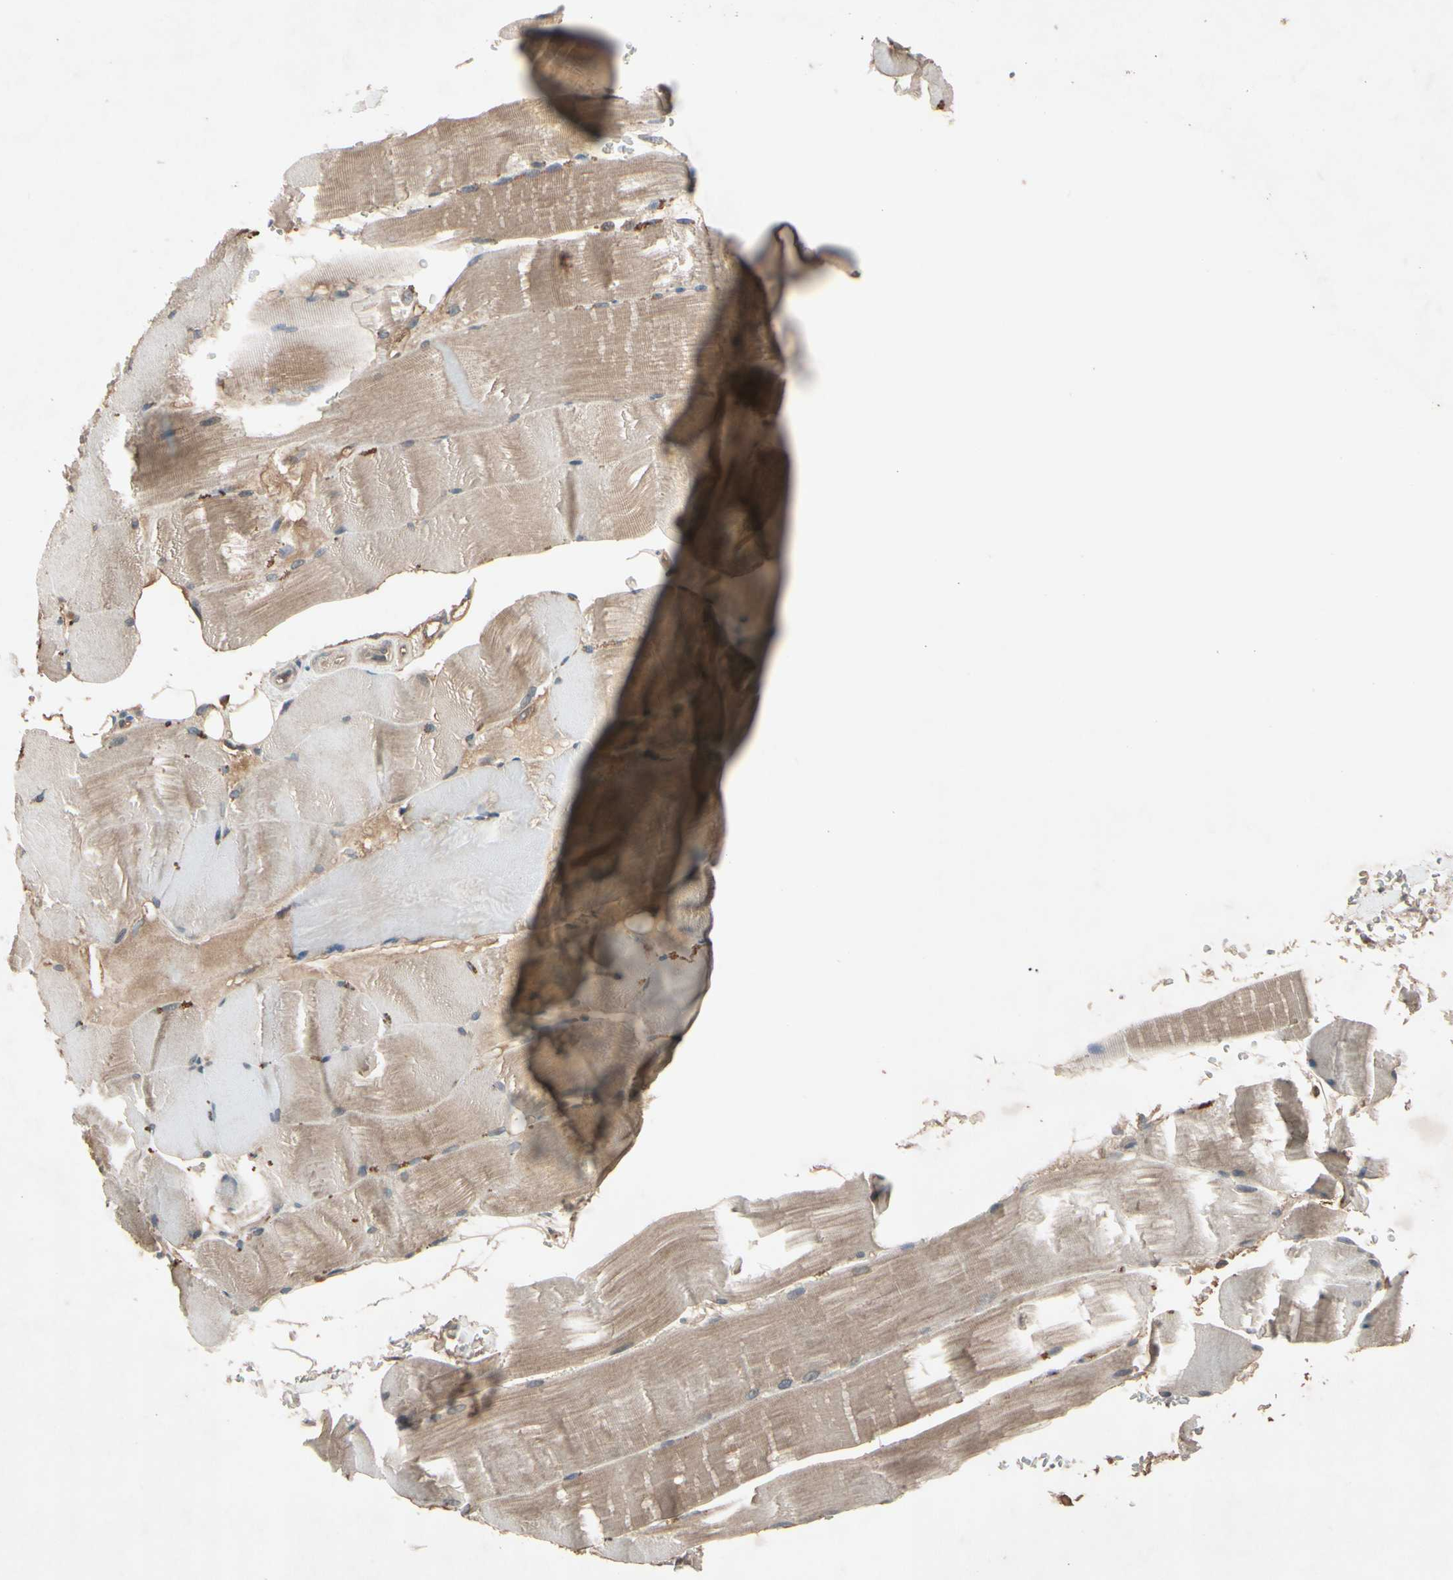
{"staining": {"intensity": "weak", "quantity": ">75%", "location": "cytoplasmic/membranous"}, "tissue": "skeletal muscle", "cell_type": "Myocytes", "image_type": "normal", "snomed": [{"axis": "morphology", "description": "Normal tissue, NOS"}, {"axis": "topography", "description": "Skin"}, {"axis": "topography", "description": "Skeletal muscle"}], "caption": "Myocytes show weak cytoplasmic/membranous expression in approximately >75% of cells in unremarkable skeletal muscle.", "gene": "NSF", "patient": {"sex": "male", "age": 83}}